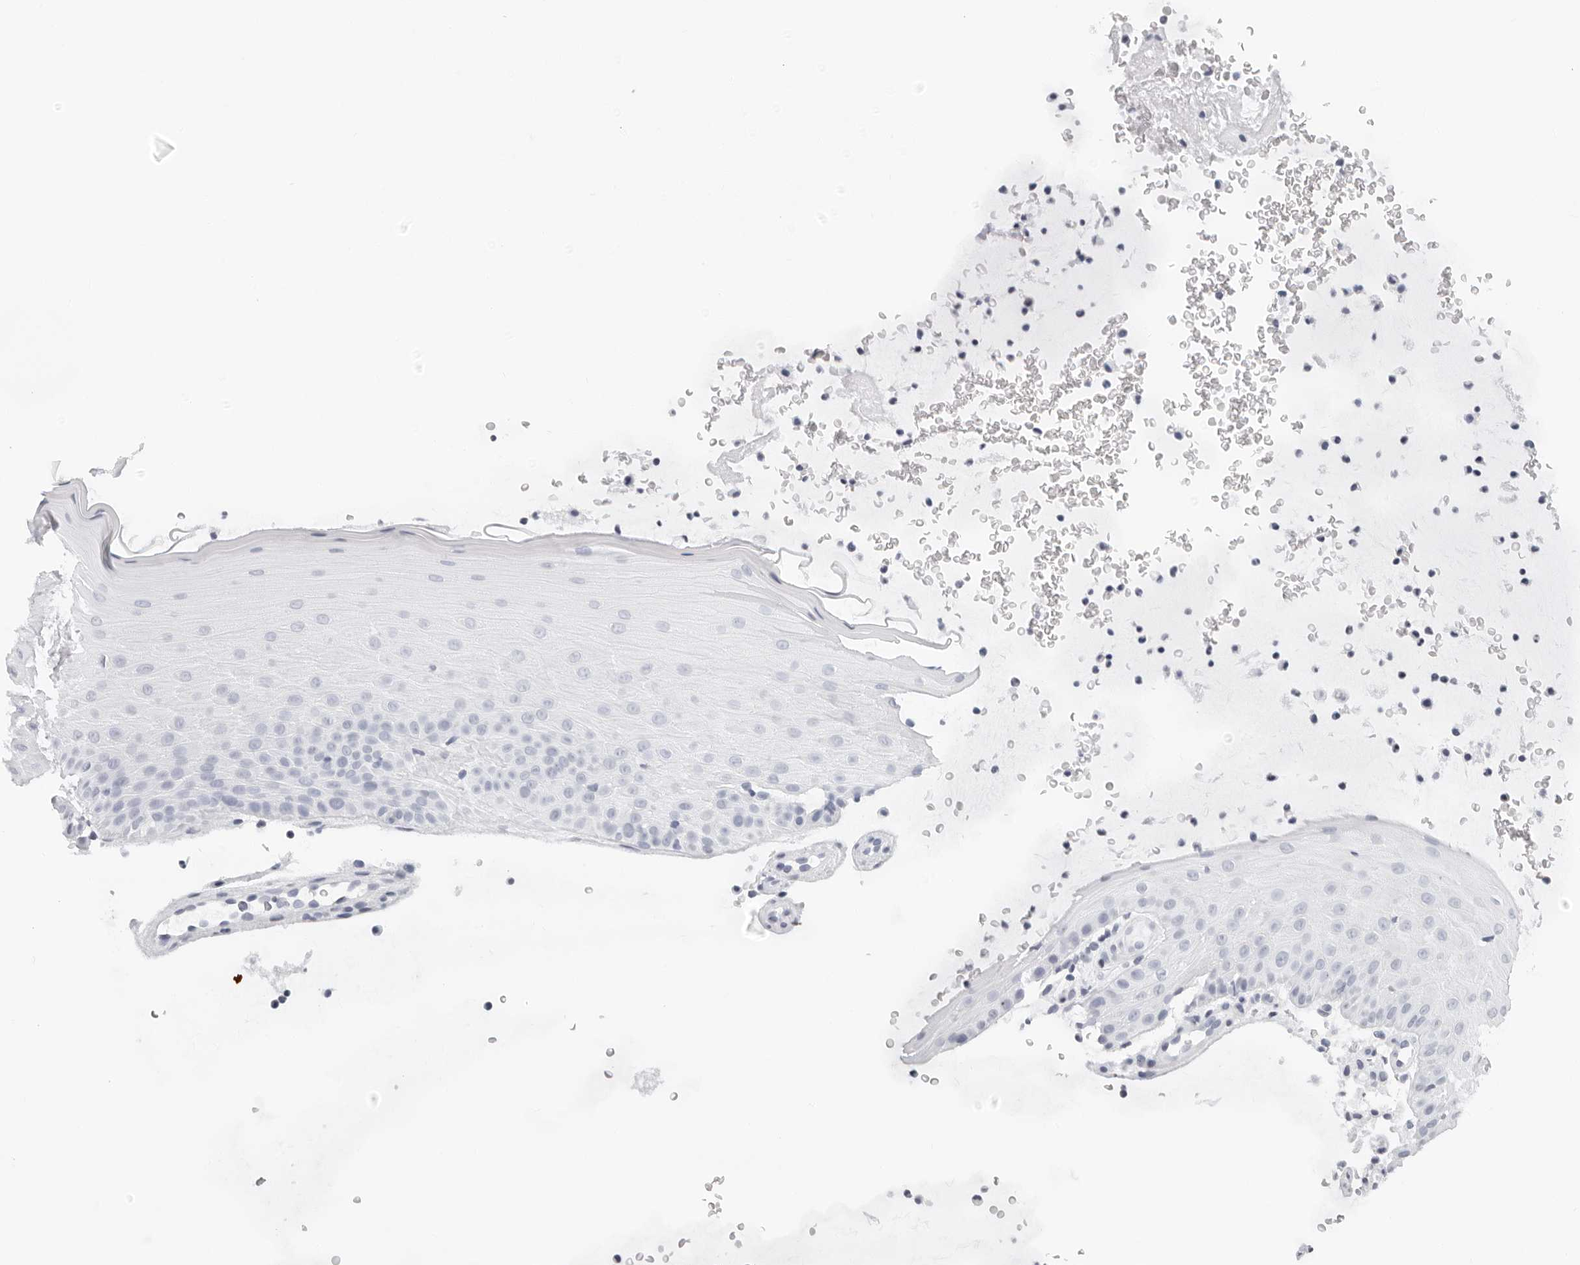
{"staining": {"intensity": "negative", "quantity": "none", "location": "none"}, "tissue": "oral mucosa", "cell_type": "Squamous epithelial cells", "image_type": "normal", "snomed": [{"axis": "morphology", "description": "Normal tissue, NOS"}, {"axis": "topography", "description": "Oral tissue"}], "caption": "A photomicrograph of human oral mucosa is negative for staining in squamous epithelial cells. The staining is performed using DAB (3,3'-diaminobenzidine) brown chromogen with nuclei counter-stained in using hematoxylin.", "gene": "CST1", "patient": {"sex": "male", "age": 13}}